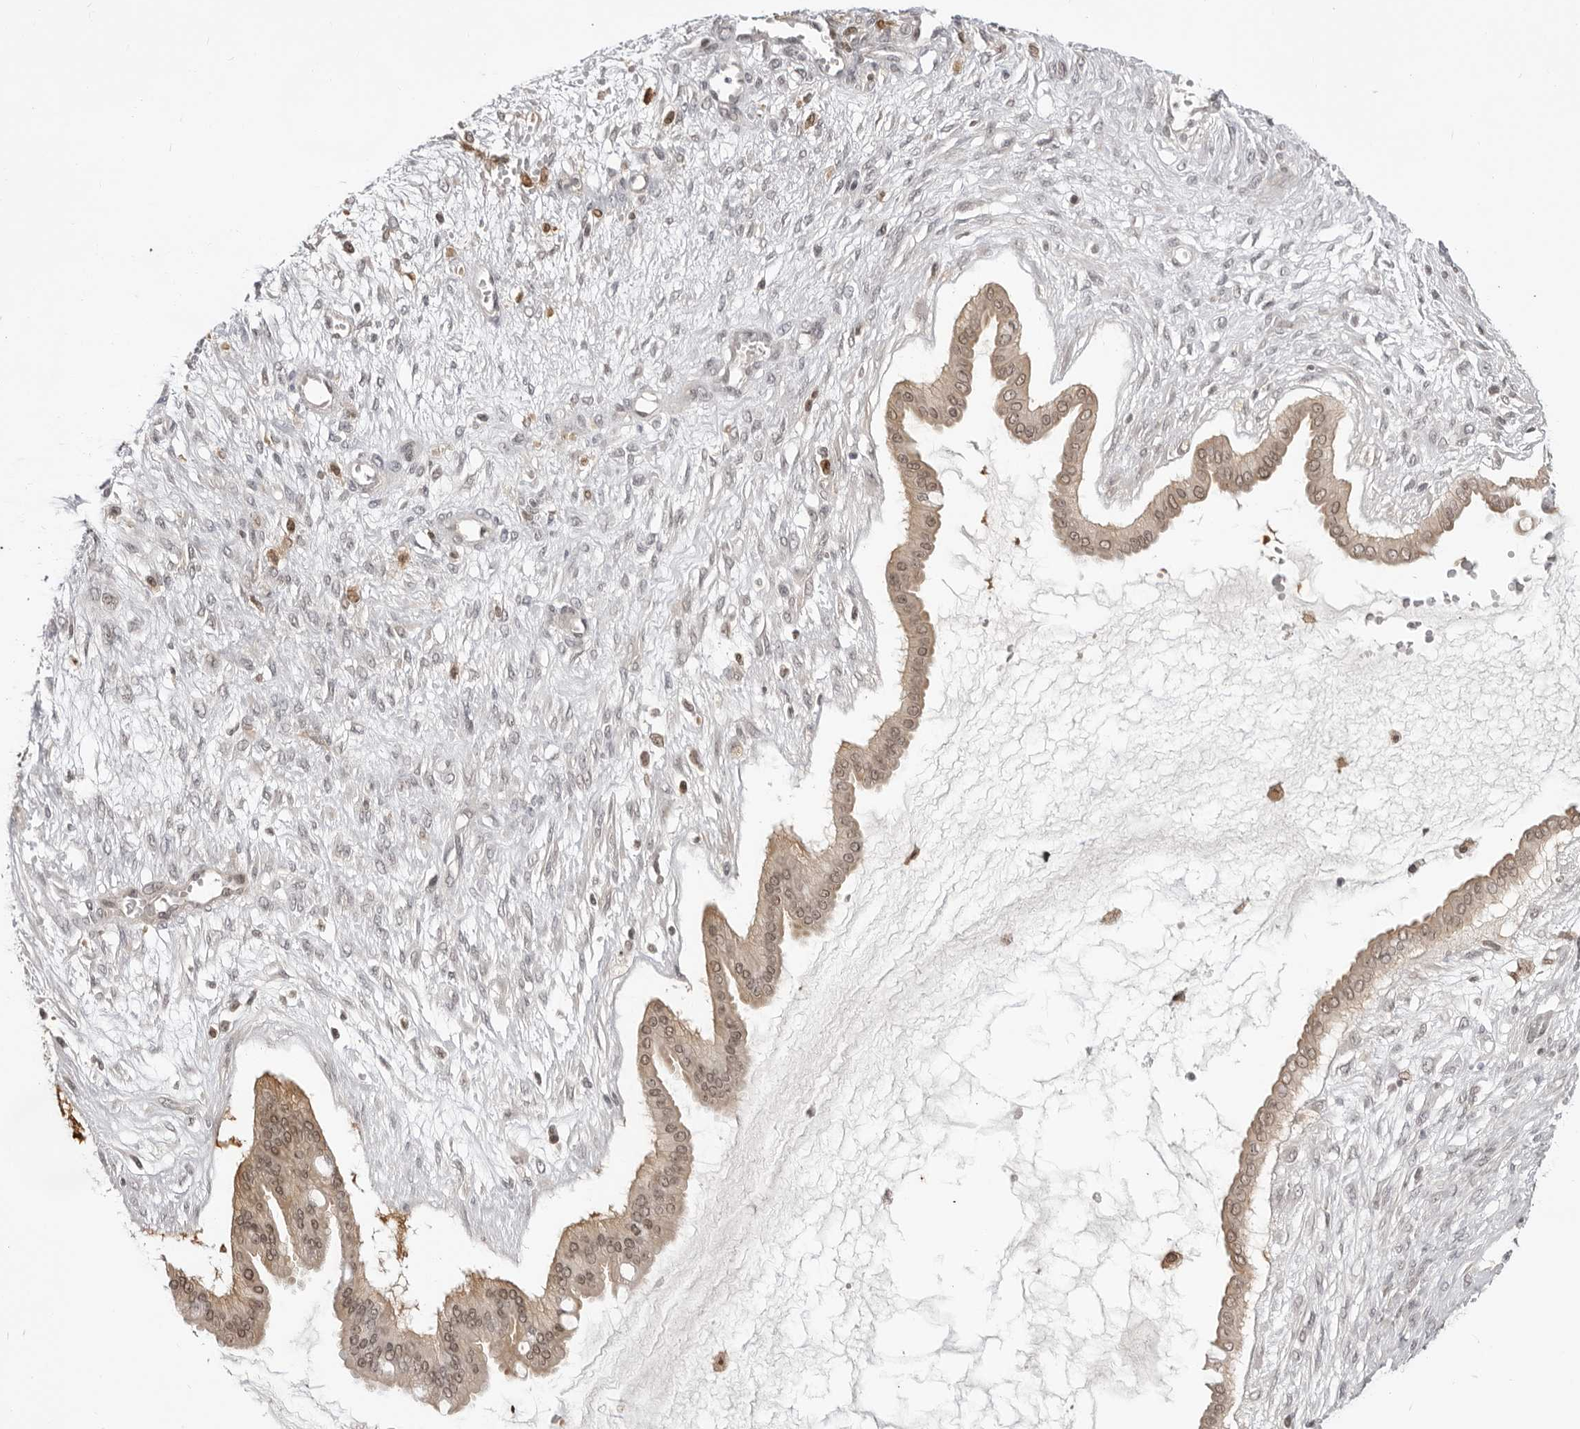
{"staining": {"intensity": "moderate", "quantity": ">75%", "location": "nuclear"}, "tissue": "ovarian cancer", "cell_type": "Tumor cells", "image_type": "cancer", "snomed": [{"axis": "morphology", "description": "Cystadenocarcinoma, mucinous, NOS"}, {"axis": "topography", "description": "Ovary"}], "caption": "Brown immunohistochemical staining in ovarian mucinous cystadenocarcinoma shows moderate nuclear expression in about >75% of tumor cells.", "gene": "SRGAP2", "patient": {"sex": "female", "age": 73}}